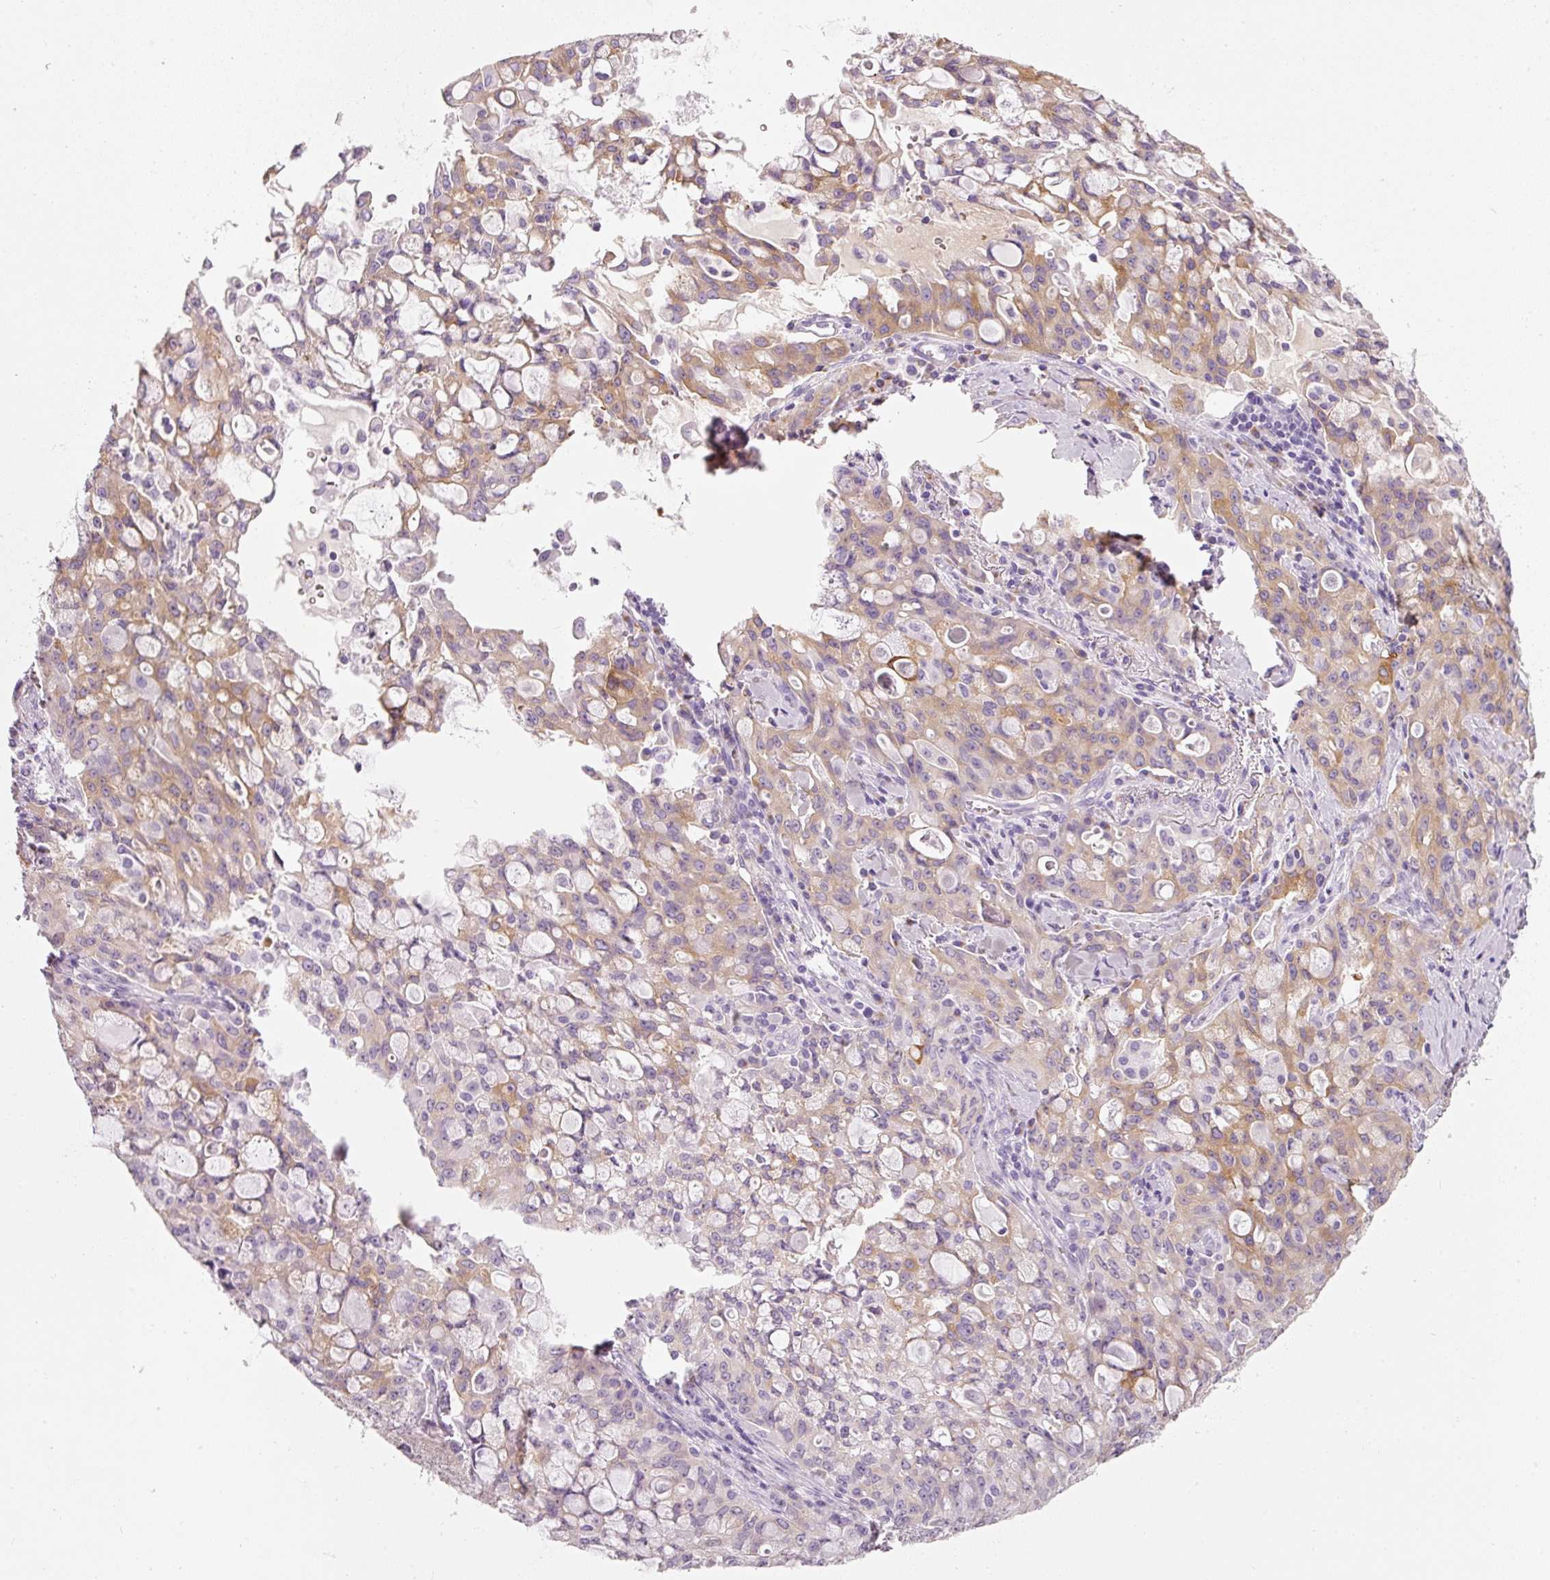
{"staining": {"intensity": "moderate", "quantity": "25%-75%", "location": "cytoplasmic/membranous"}, "tissue": "lung cancer", "cell_type": "Tumor cells", "image_type": "cancer", "snomed": [{"axis": "morphology", "description": "Adenocarcinoma, NOS"}, {"axis": "topography", "description": "Lung"}], "caption": "The photomicrograph exhibits a brown stain indicating the presence of a protein in the cytoplasmic/membranous of tumor cells in lung cancer (adenocarcinoma).", "gene": "PDXDC1", "patient": {"sex": "female", "age": 44}}